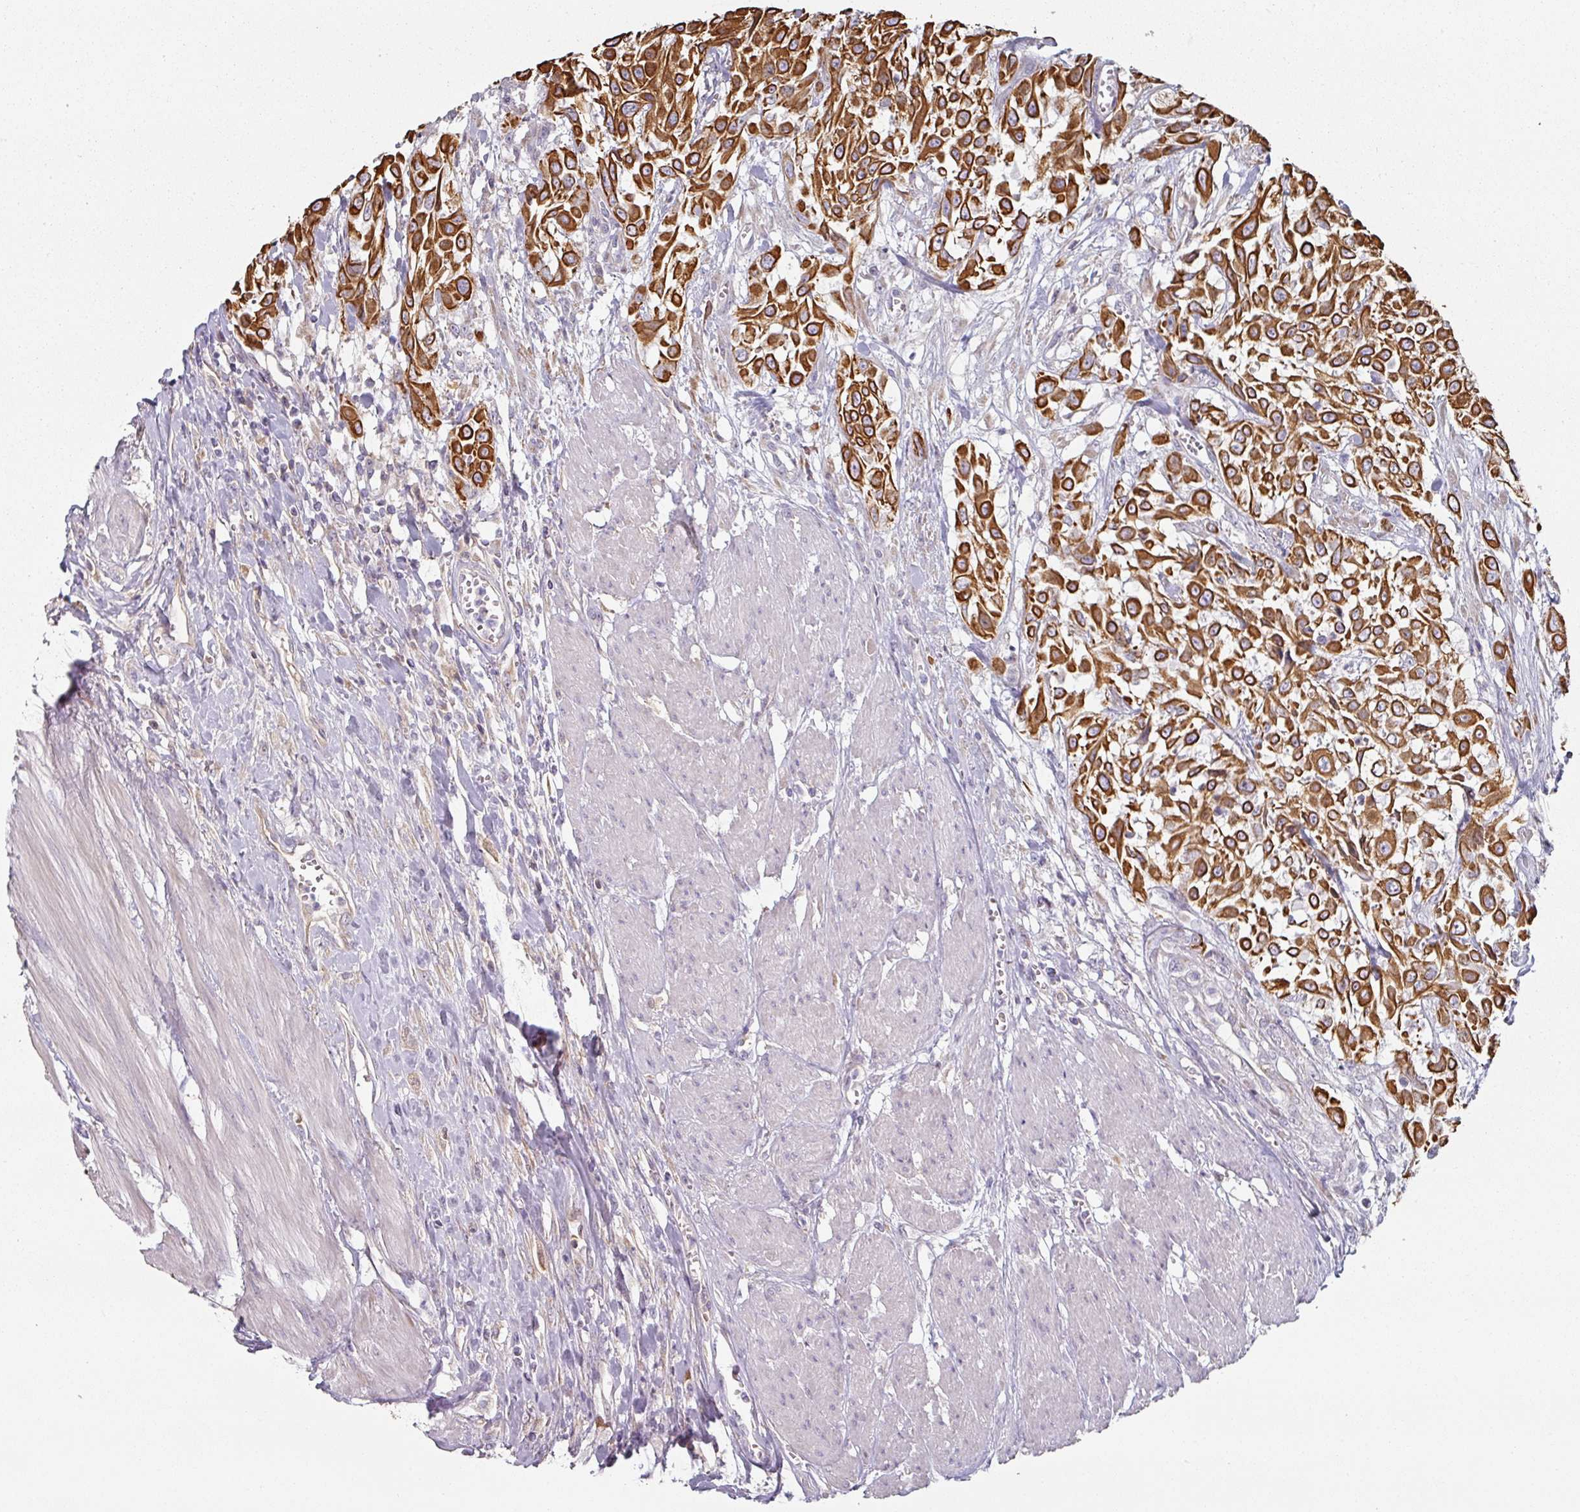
{"staining": {"intensity": "strong", "quantity": ">75%", "location": "cytoplasmic/membranous"}, "tissue": "urothelial cancer", "cell_type": "Tumor cells", "image_type": "cancer", "snomed": [{"axis": "morphology", "description": "Urothelial carcinoma, High grade"}, {"axis": "topography", "description": "Urinary bladder"}], "caption": "Immunohistochemical staining of urothelial cancer displays high levels of strong cytoplasmic/membranous staining in approximately >75% of tumor cells.", "gene": "CEP78", "patient": {"sex": "male", "age": 57}}